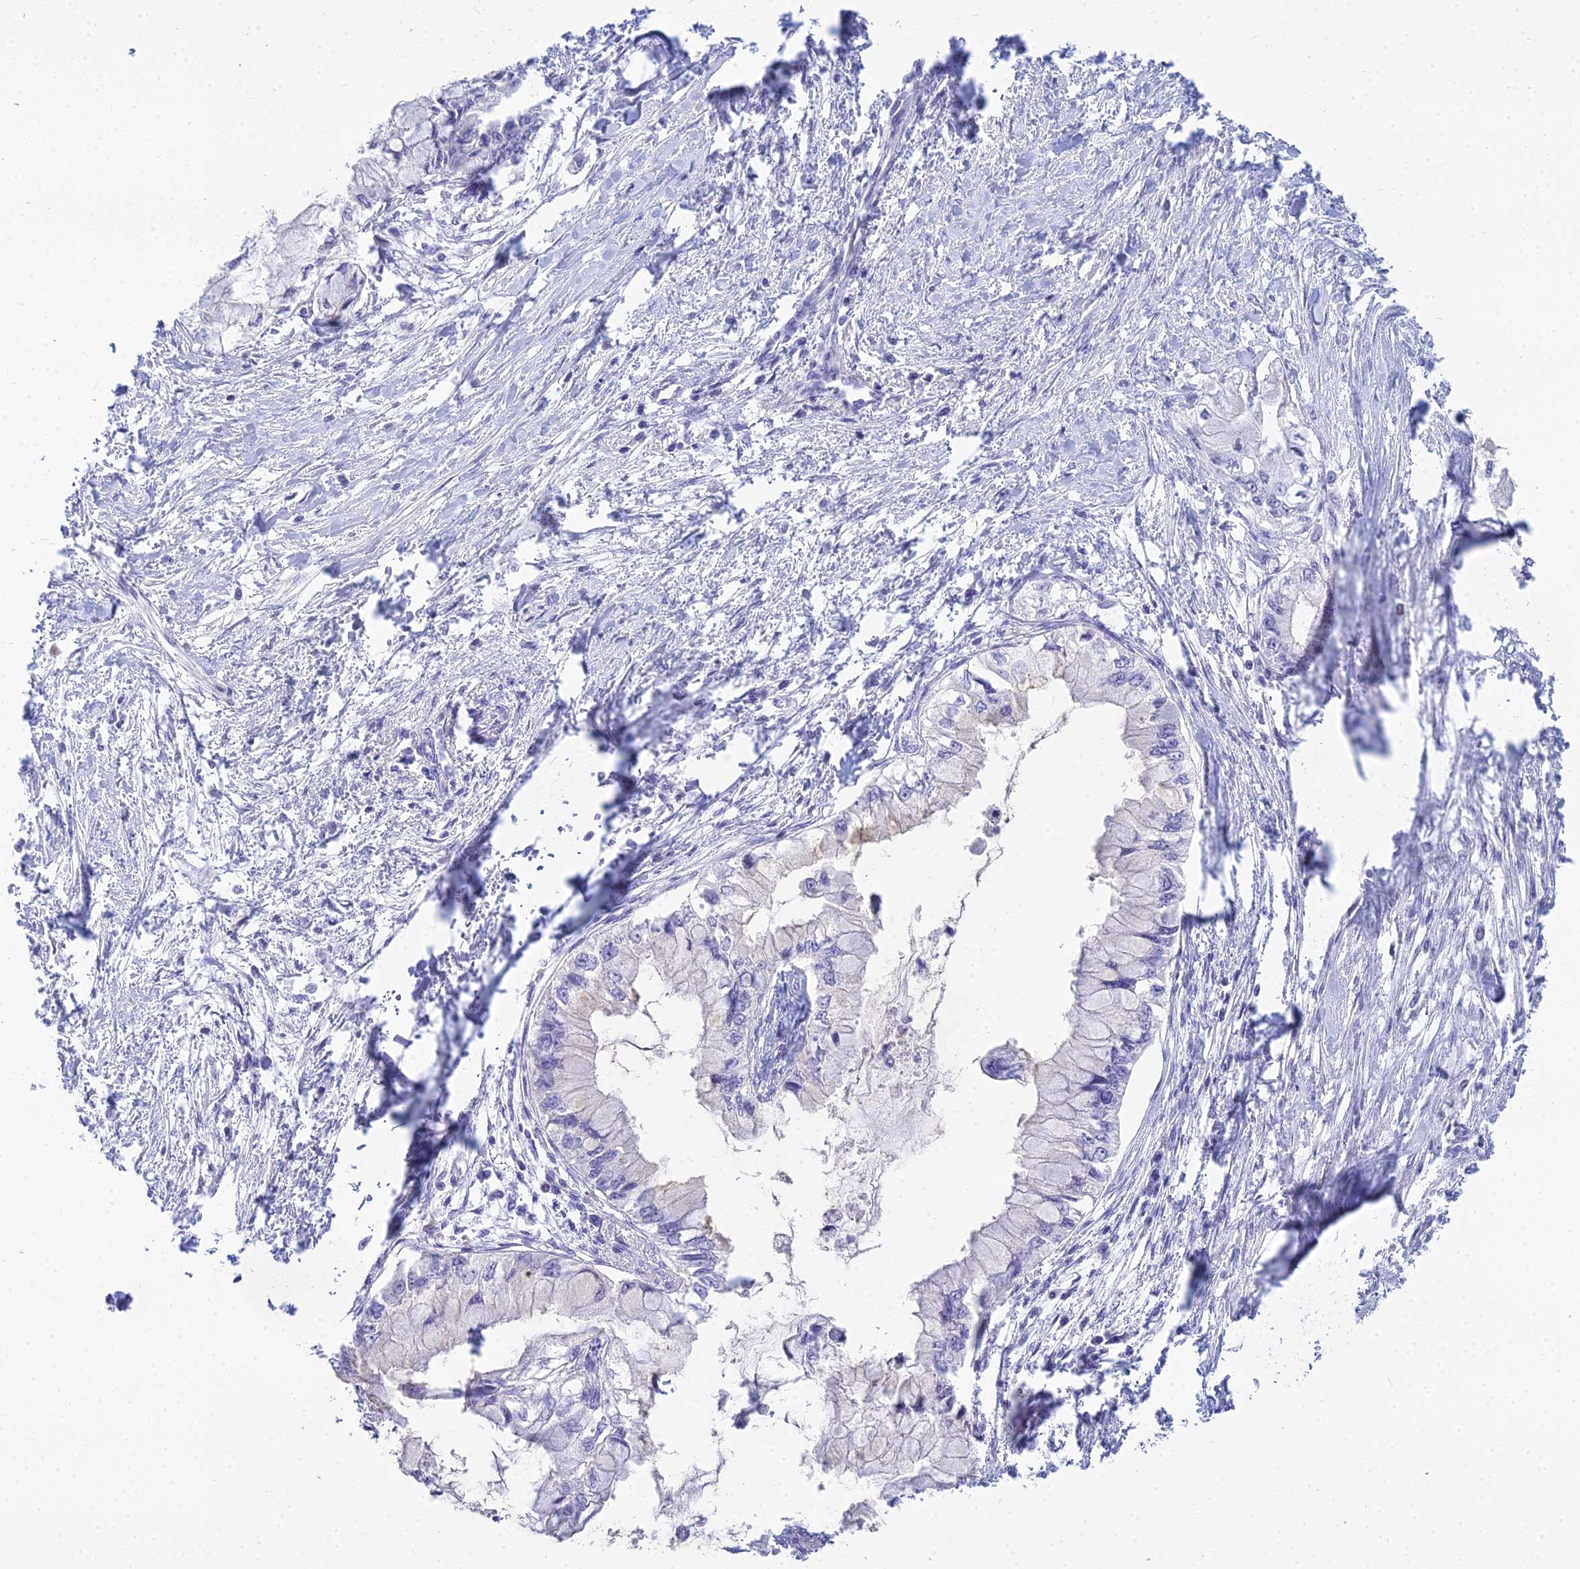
{"staining": {"intensity": "negative", "quantity": "none", "location": "none"}, "tissue": "pancreatic cancer", "cell_type": "Tumor cells", "image_type": "cancer", "snomed": [{"axis": "morphology", "description": "Adenocarcinoma, NOS"}, {"axis": "topography", "description": "Pancreas"}], "caption": "The immunohistochemistry (IHC) micrograph has no significant staining in tumor cells of pancreatic adenocarcinoma tissue.", "gene": "SMIM24", "patient": {"sex": "male", "age": 48}}